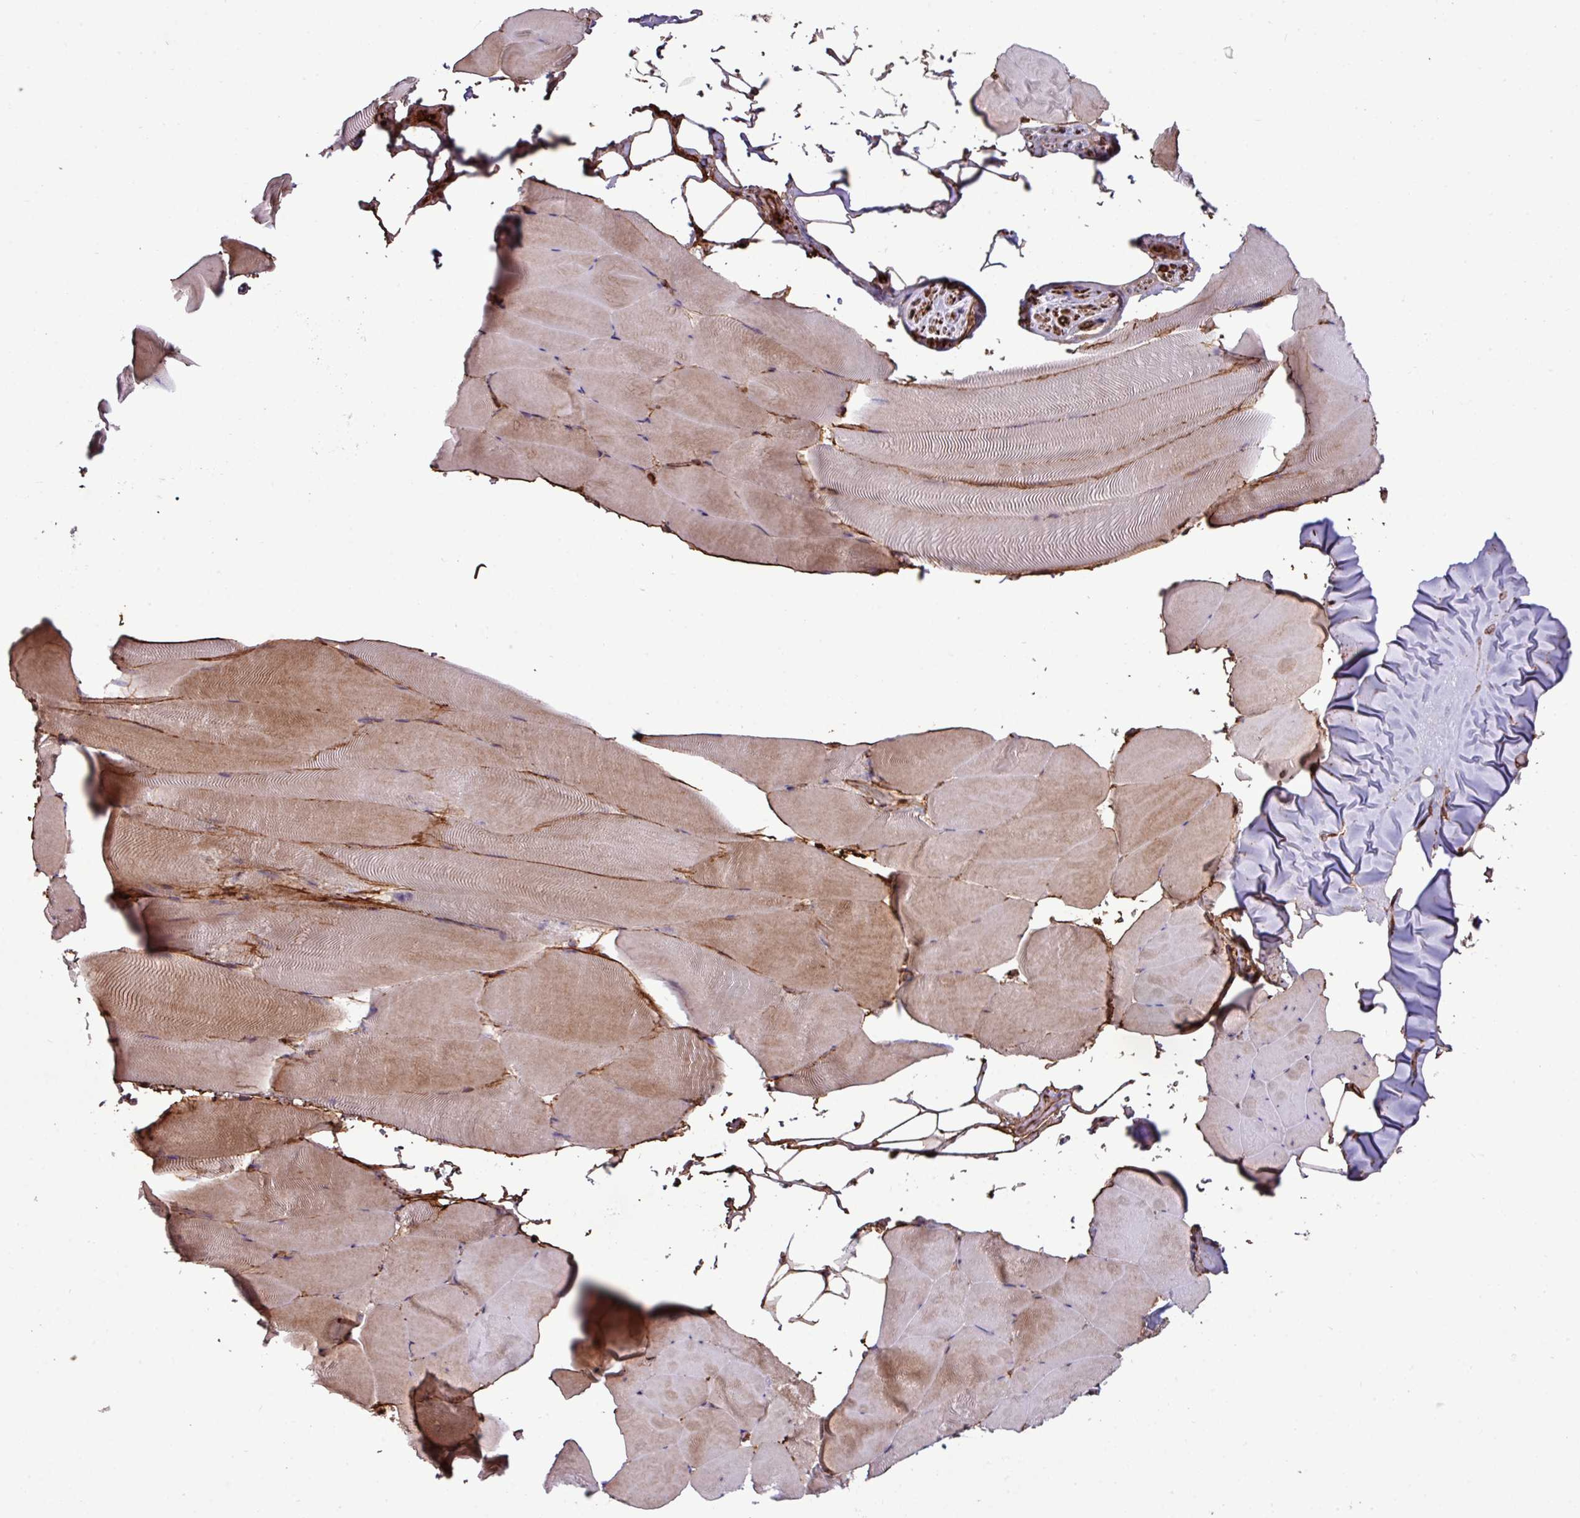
{"staining": {"intensity": "moderate", "quantity": ">75%", "location": "cytoplasmic/membranous"}, "tissue": "skeletal muscle", "cell_type": "Myocytes", "image_type": "normal", "snomed": [{"axis": "morphology", "description": "Normal tissue, NOS"}, {"axis": "topography", "description": "Skeletal muscle"}], "caption": "An immunohistochemistry (IHC) photomicrograph of normal tissue is shown. Protein staining in brown labels moderate cytoplasmic/membranous positivity in skeletal muscle within myocytes.", "gene": "ZNF300", "patient": {"sex": "female", "age": 64}}